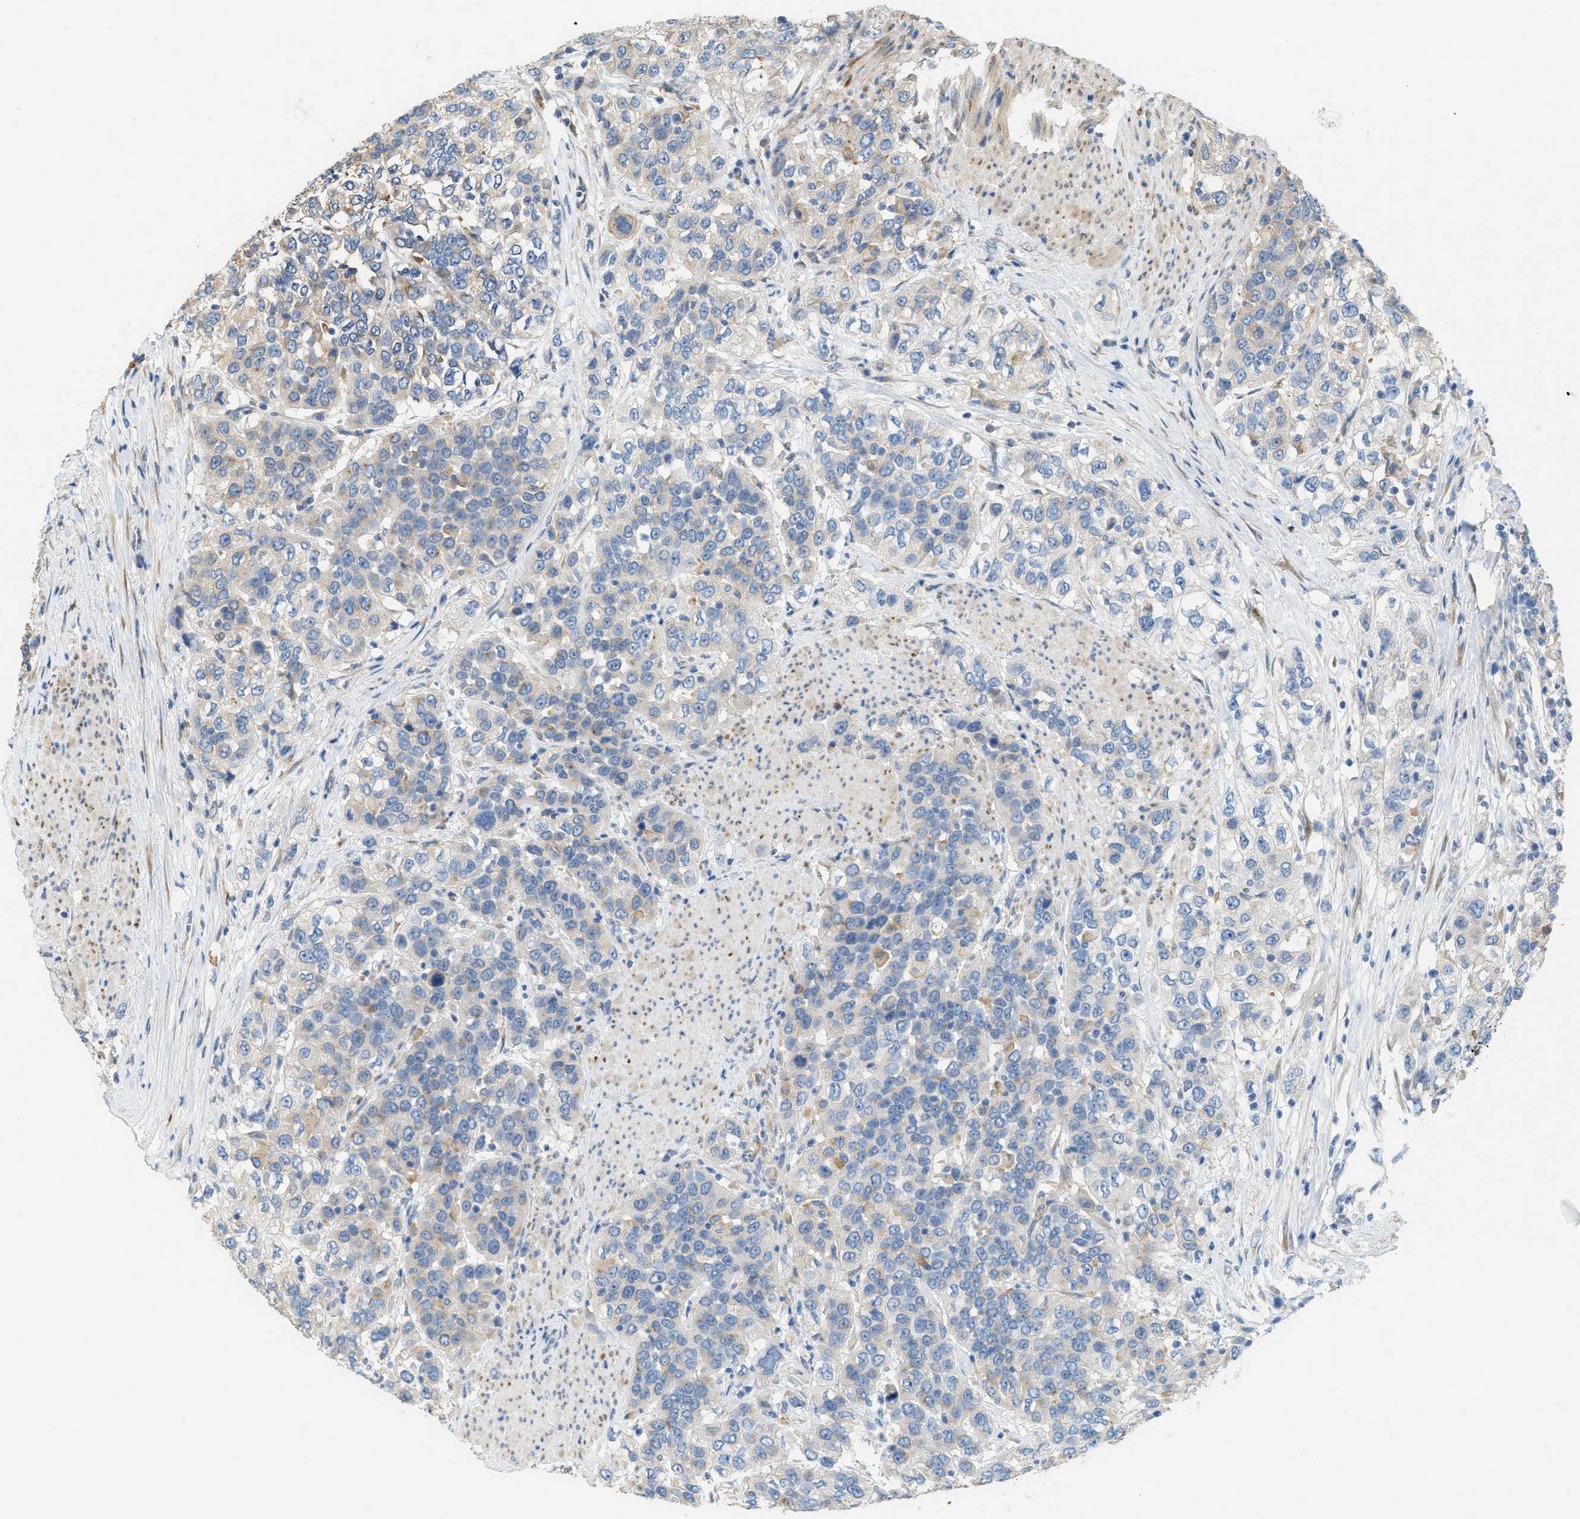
{"staining": {"intensity": "weak", "quantity": "<25%", "location": "cytoplasmic/membranous"}, "tissue": "urothelial cancer", "cell_type": "Tumor cells", "image_type": "cancer", "snomed": [{"axis": "morphology", "description": "Urothelial carcinoma, High grade"}, {"axis": "topography", "description": "Urinary bladder"}], "caption": "The photomicrograph reveals no staining of tumor cells in urothelial cancer.", "gene": "ADCY5", "patient": {"sex": "female", "age": 80}}